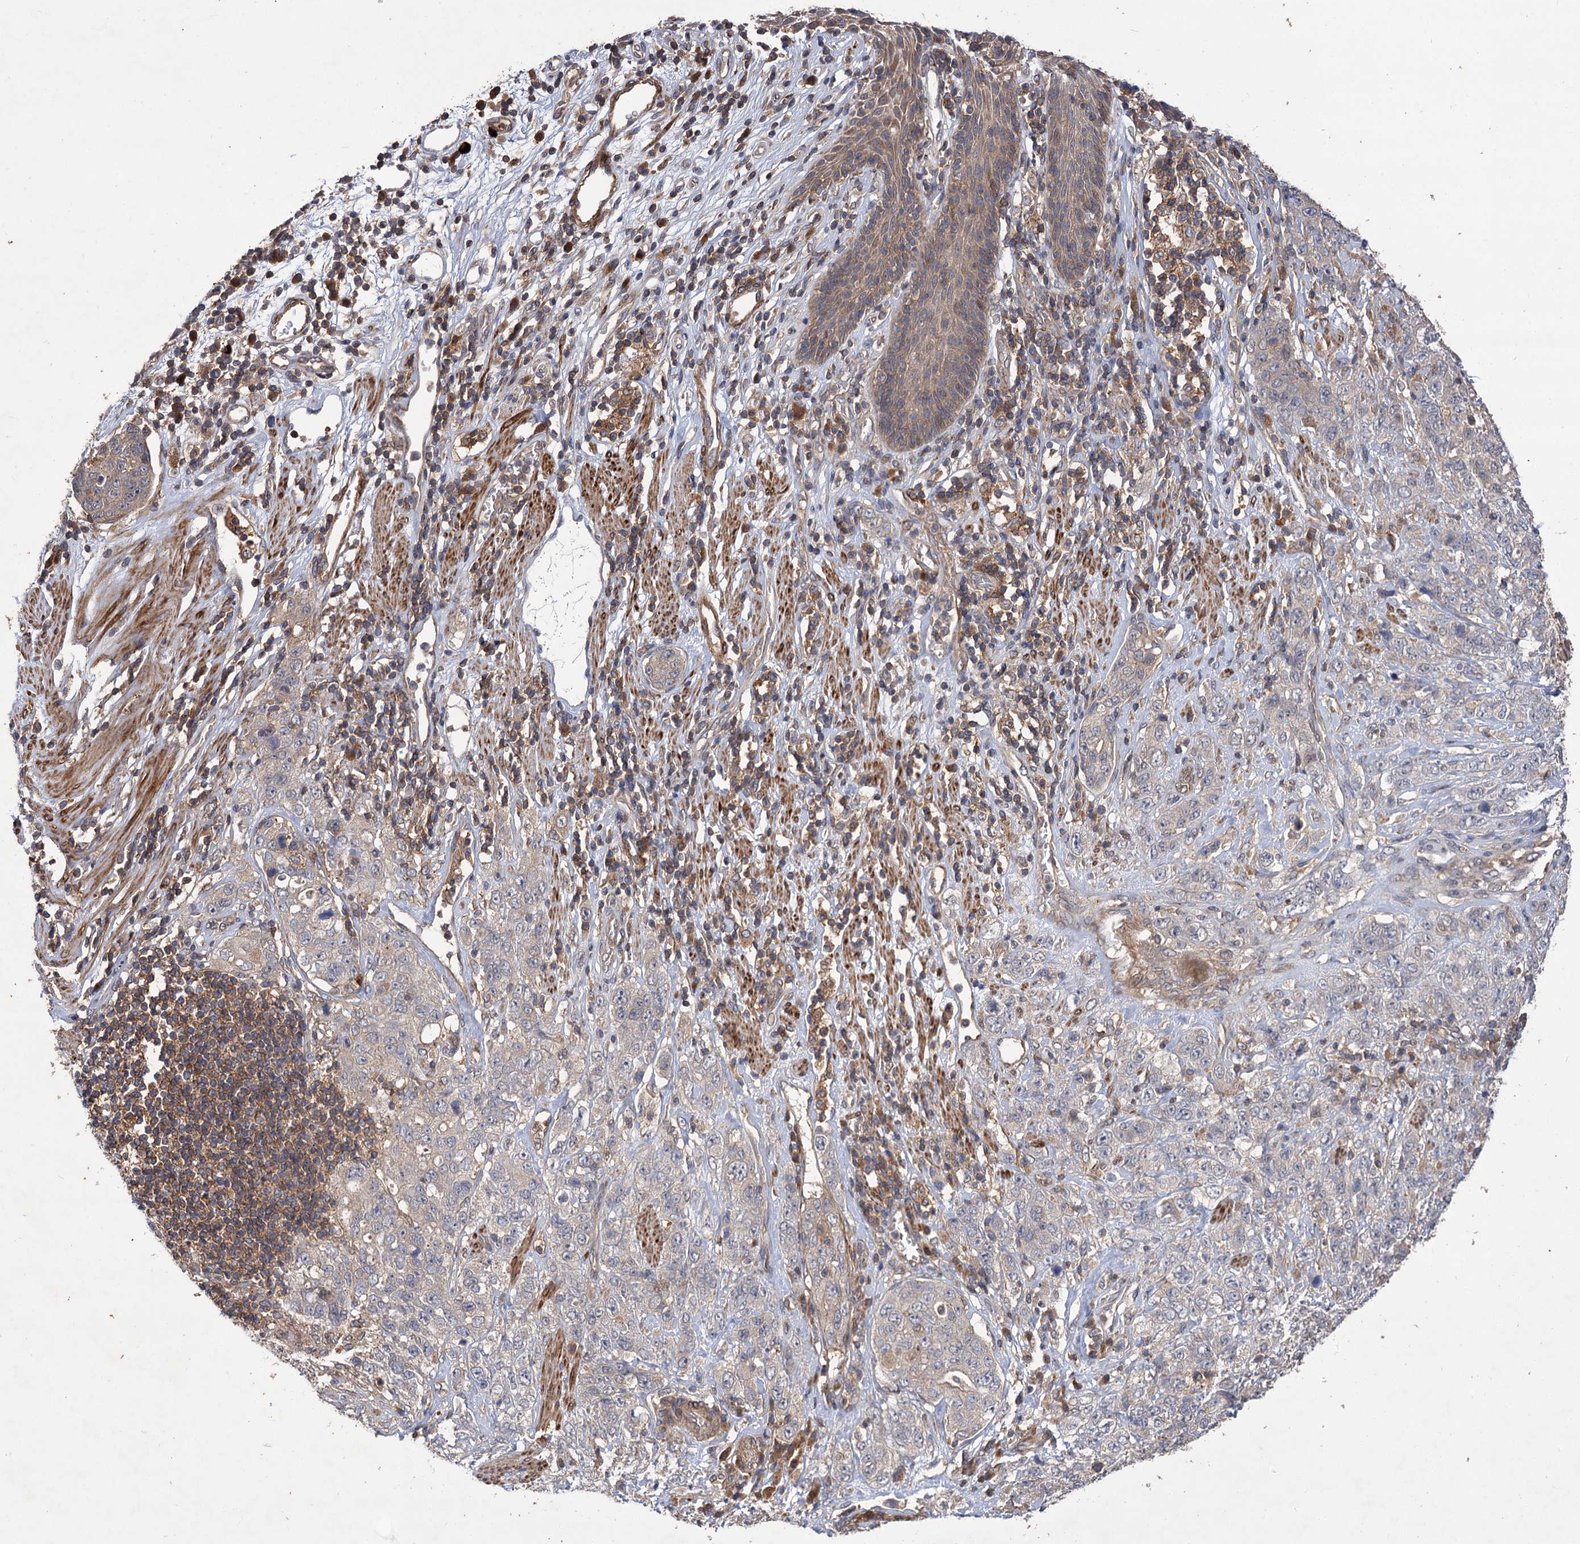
{"staining": {"intensity": "negative", "quantity": "none", "location": "none"}, "tissue": "stomach cancer", "cell_type": "Tumor cells", "image_type": "cancer", "snomed": [{"axis": "morphology", "description": "Adenocarcinoma, NOS"}, {"axis": "topography", "description": "Stomach"}], "caption": "This image is of adenocarcinoma (stomach) stained with immunohistochemistry to label a protein in brown with the nuclei are counter-stained blue. There is no staining in tumor cells. (Immunohistochemistry (ihc), brightfield microscopy, high magnification).", "gene": "FBXW8", "patient": {"sex": "male", "age": 48}}